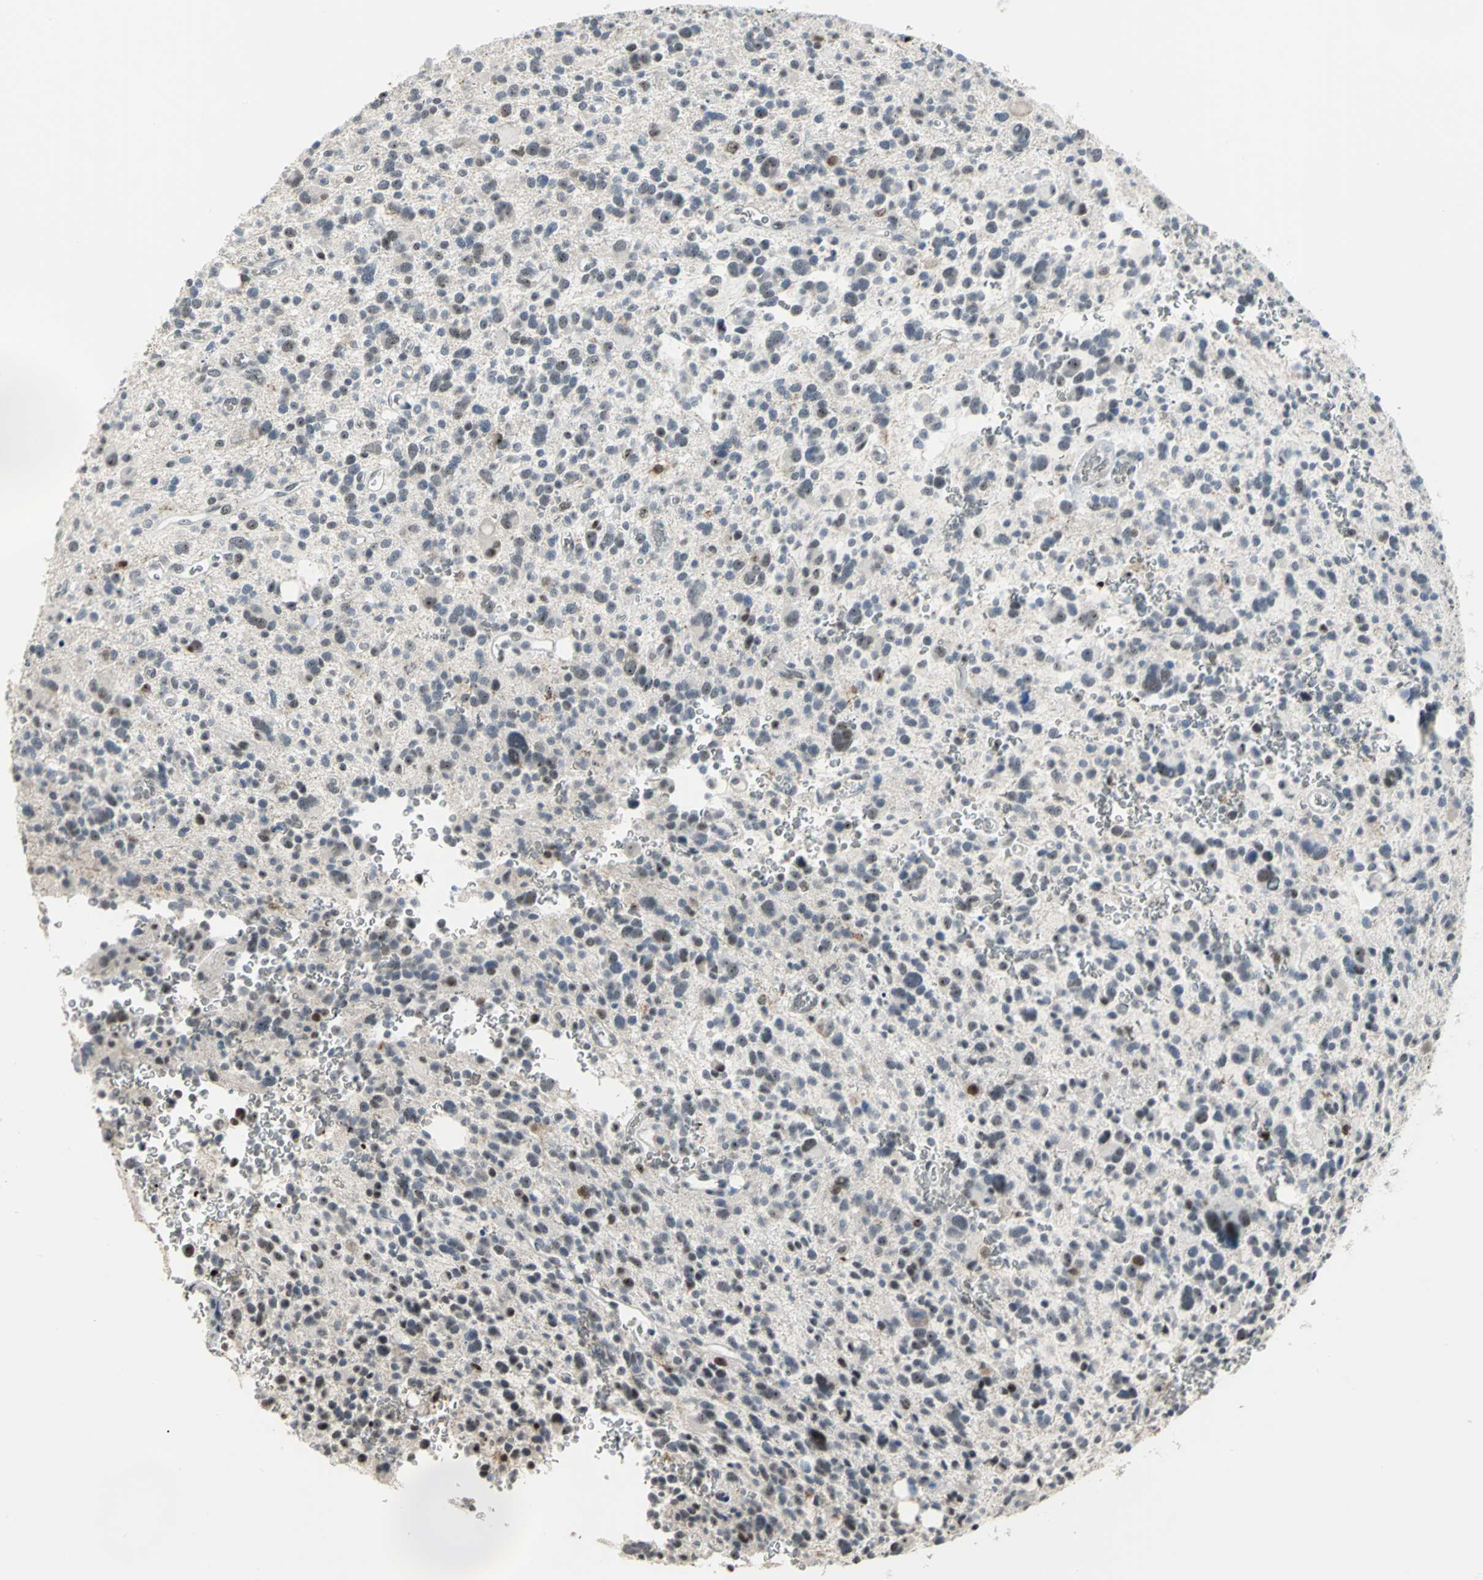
{"staining": {"intensity": "moderate", "quantity": ">75%", "location": "nuclear"}, "tissue": "glioma", "cell_type": "Tumor cells", "image_type": "cancer", "snomed": [{"axis": "morphology", "description": "Glioma, malignant, High grade"}, {"axis": "topography", "description": "Brain"}], "caption": "About >75% of tumor cells in human malignant glioma (high-grade) display moderate nuclear protein expression as visualized by brown immunohistochemical staining.", "gene": "GLI3", "patient": {"sex": "male", "age": 48}}